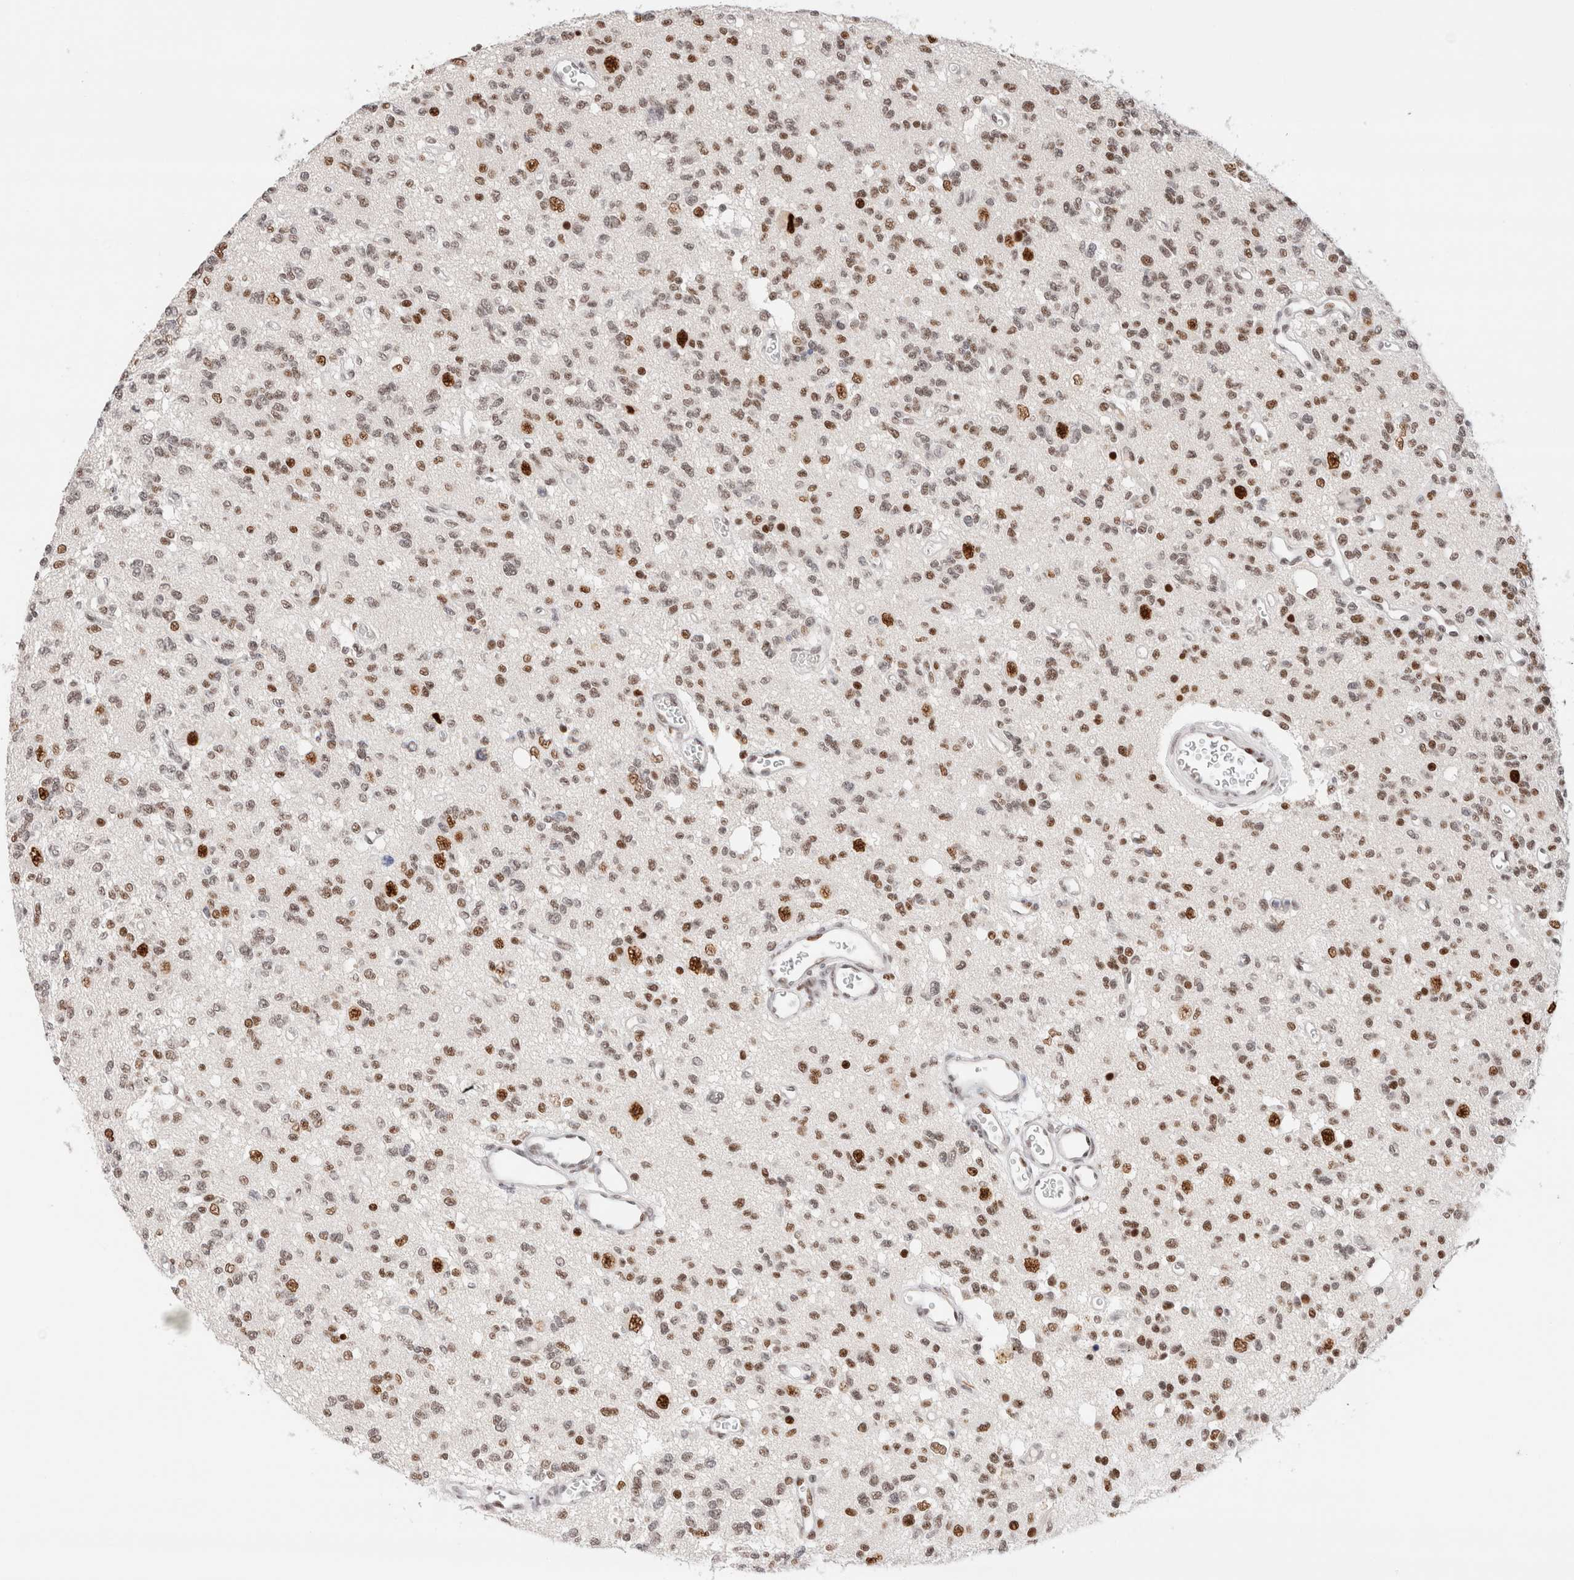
{"staining": {"intensity": "moderate", "quantity": "25%-75%", "location": "nuclear"}, "tissue": "glioma", "cell_type": "Tumor cells", "image_type": "cancer", "snomed": [{"axis": "morphology", "description": "Glioma, malignant, Low grade"}, {"axis": "topography", "description": "Brain"}], "caption": "Malignant glioma (low-grade) stained with IHC shows moderate nuclear expression in about 25%-75% of tumor cells. Using DAB (3,3'-diaminobenzidine) (brown) and hematoxylin (blue) stains, captured at high magnification using brightfield microscopy.", "gene": "ZNF282", "patient": {"sex": "male", "age": 38}}